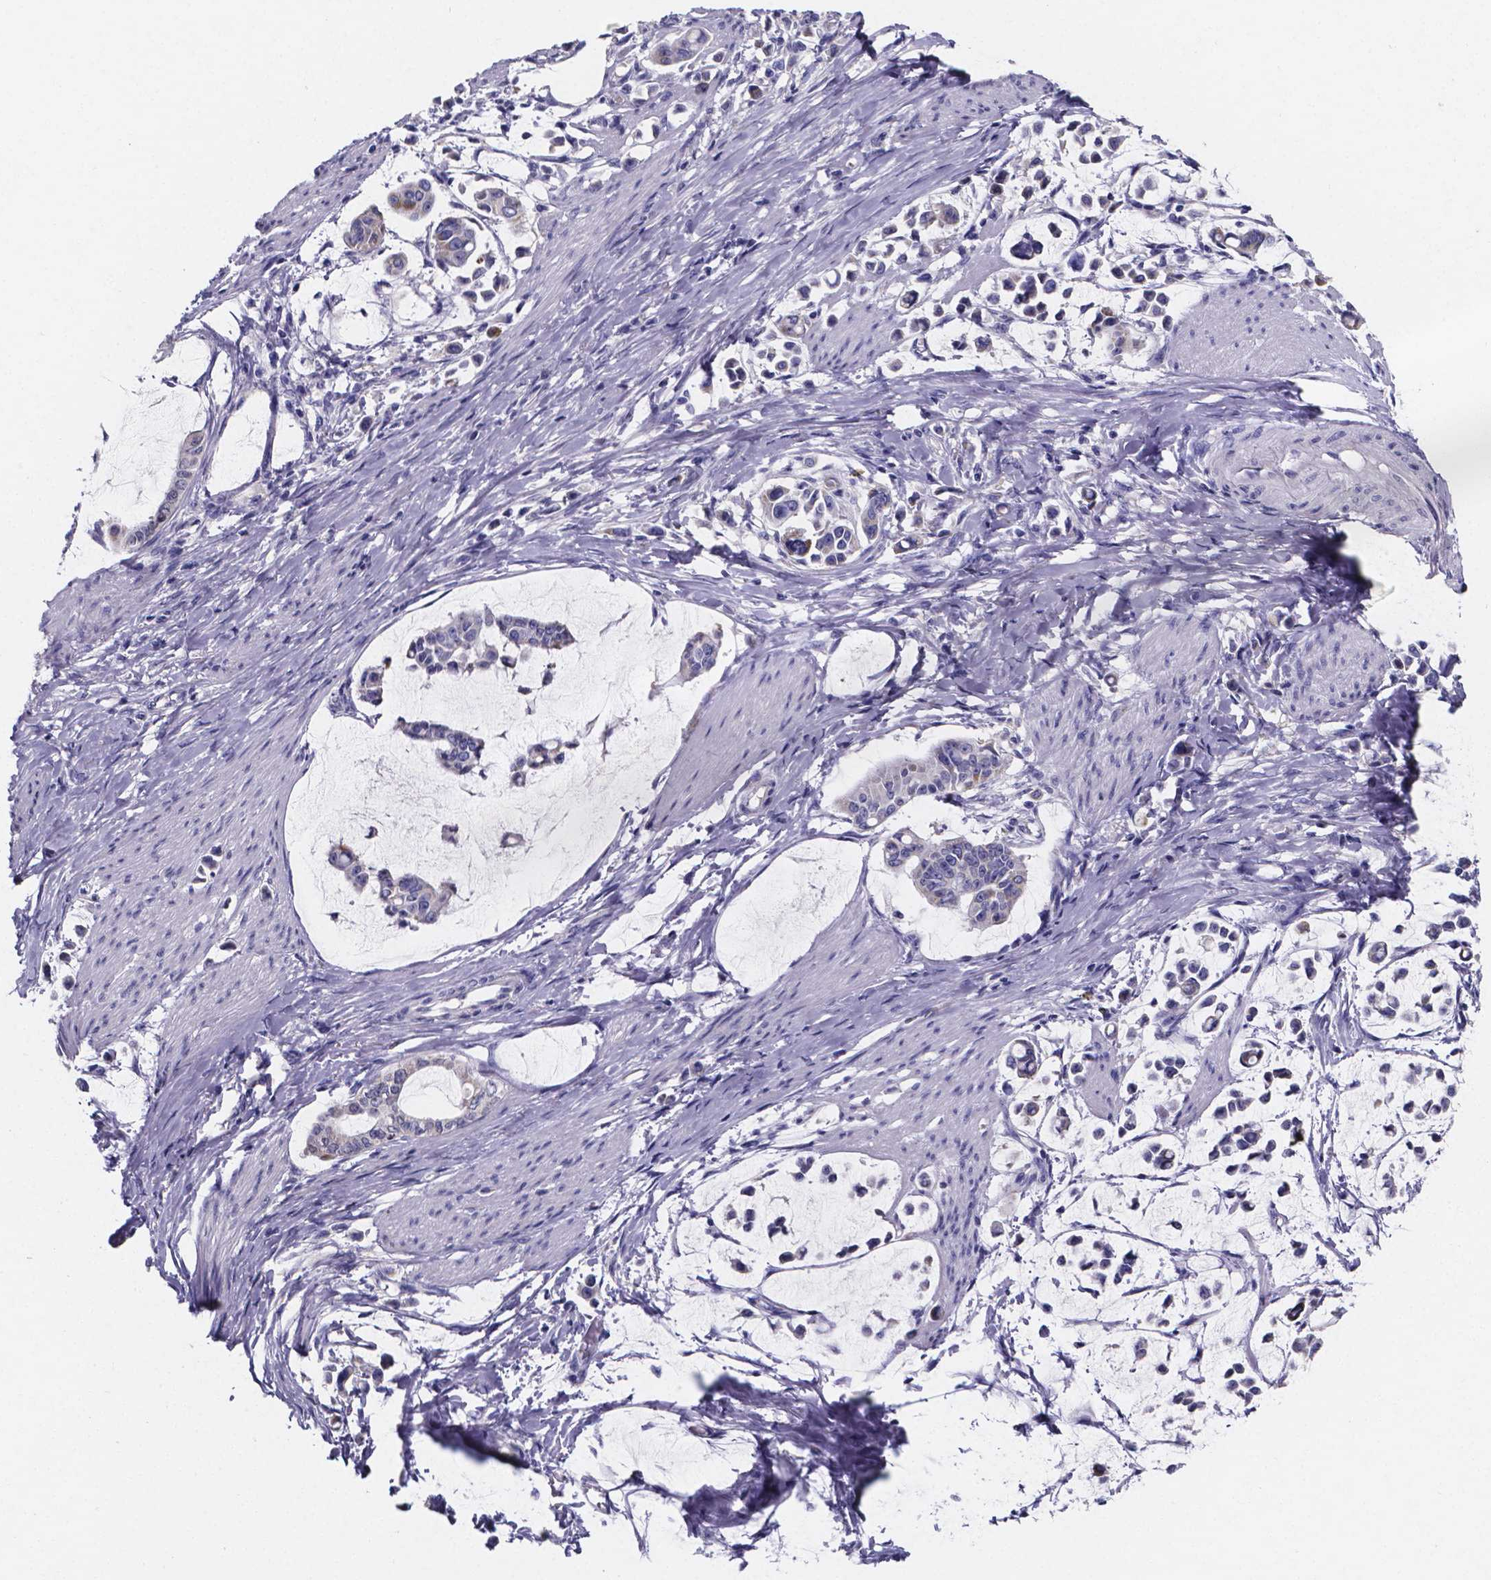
{"staining": {"intensity": "negative", "quantity": "none", "location": "none"}, "tissue": "stomach cancer", "cell_type": "Tumor cells", "image_type": "cancer", "snomed": [{"axis": "morphology", "description": "Adenocarcinoma, NOS"}, {"axis": "topography", "description": "Stomach"}], "caption": "There is no significant expression in tumor cells of stomach cancer (adenocarcinoma).", "gene": "PAH", "patient": {"sex": "male", "age": 82}}